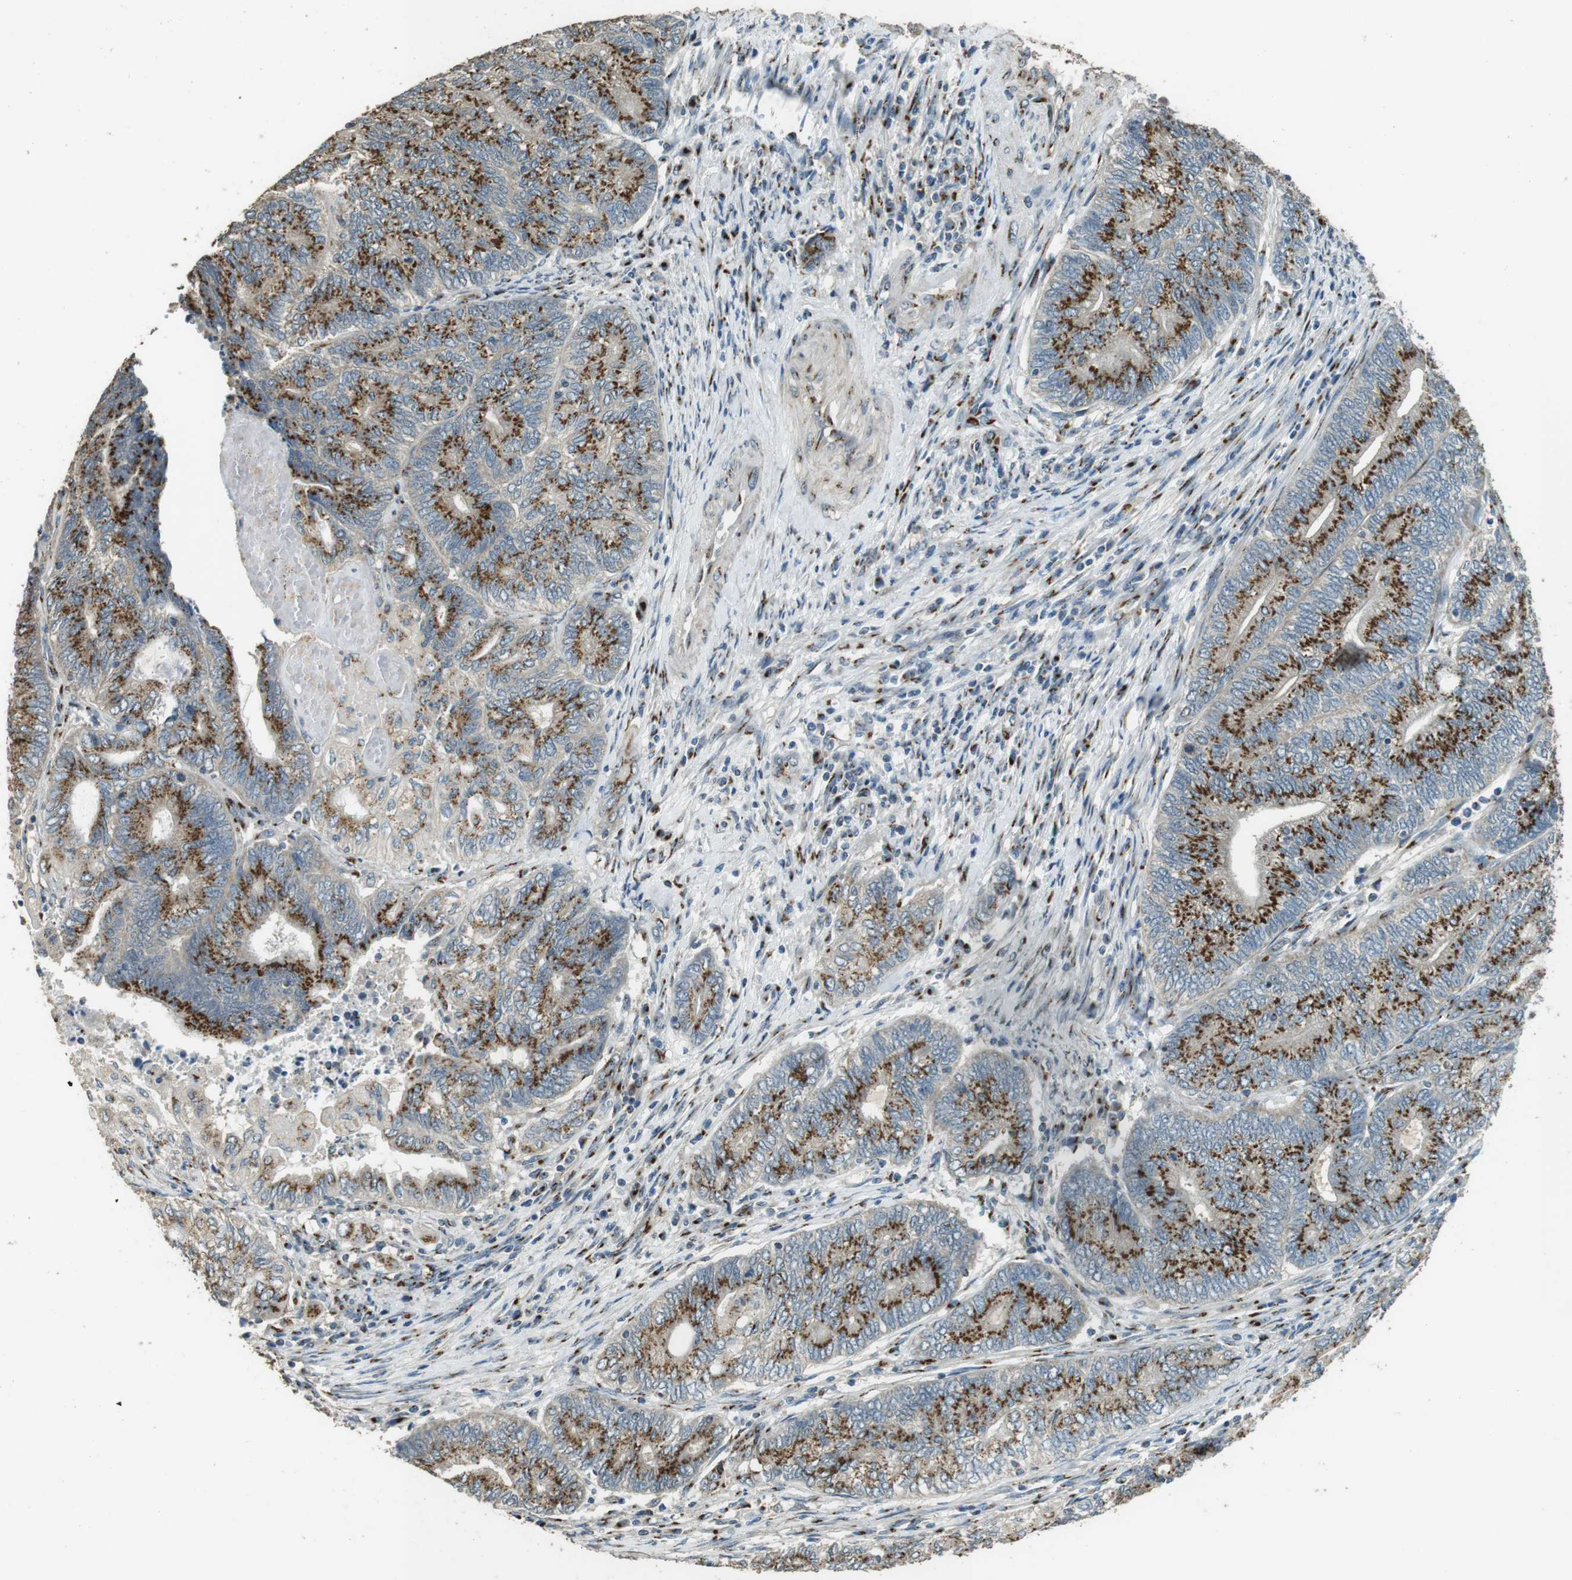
{"staining": {"intensity": "strong", "quantity": ">75%", "location": "cytoplasmic/membranous"}, "tissue": "endometrial cancer", "cell_type": "Tumor cells", "image_type": "cancer", "snomed": [{"axis": "morphology", "description": "Adenocarcinoma, NOS"}, {"axis": "topography", "description": "Uterus"}, {"axis": "topography", "description": "Endometrium"}], "caption": "Endometrial adenocarcinoma stained with IHC reveals strong cytoplasmic/membranous positivity in about >75% of tumor cells.", "gene": "TMEM115", "patient": {"sex": "female", "age": 70}}